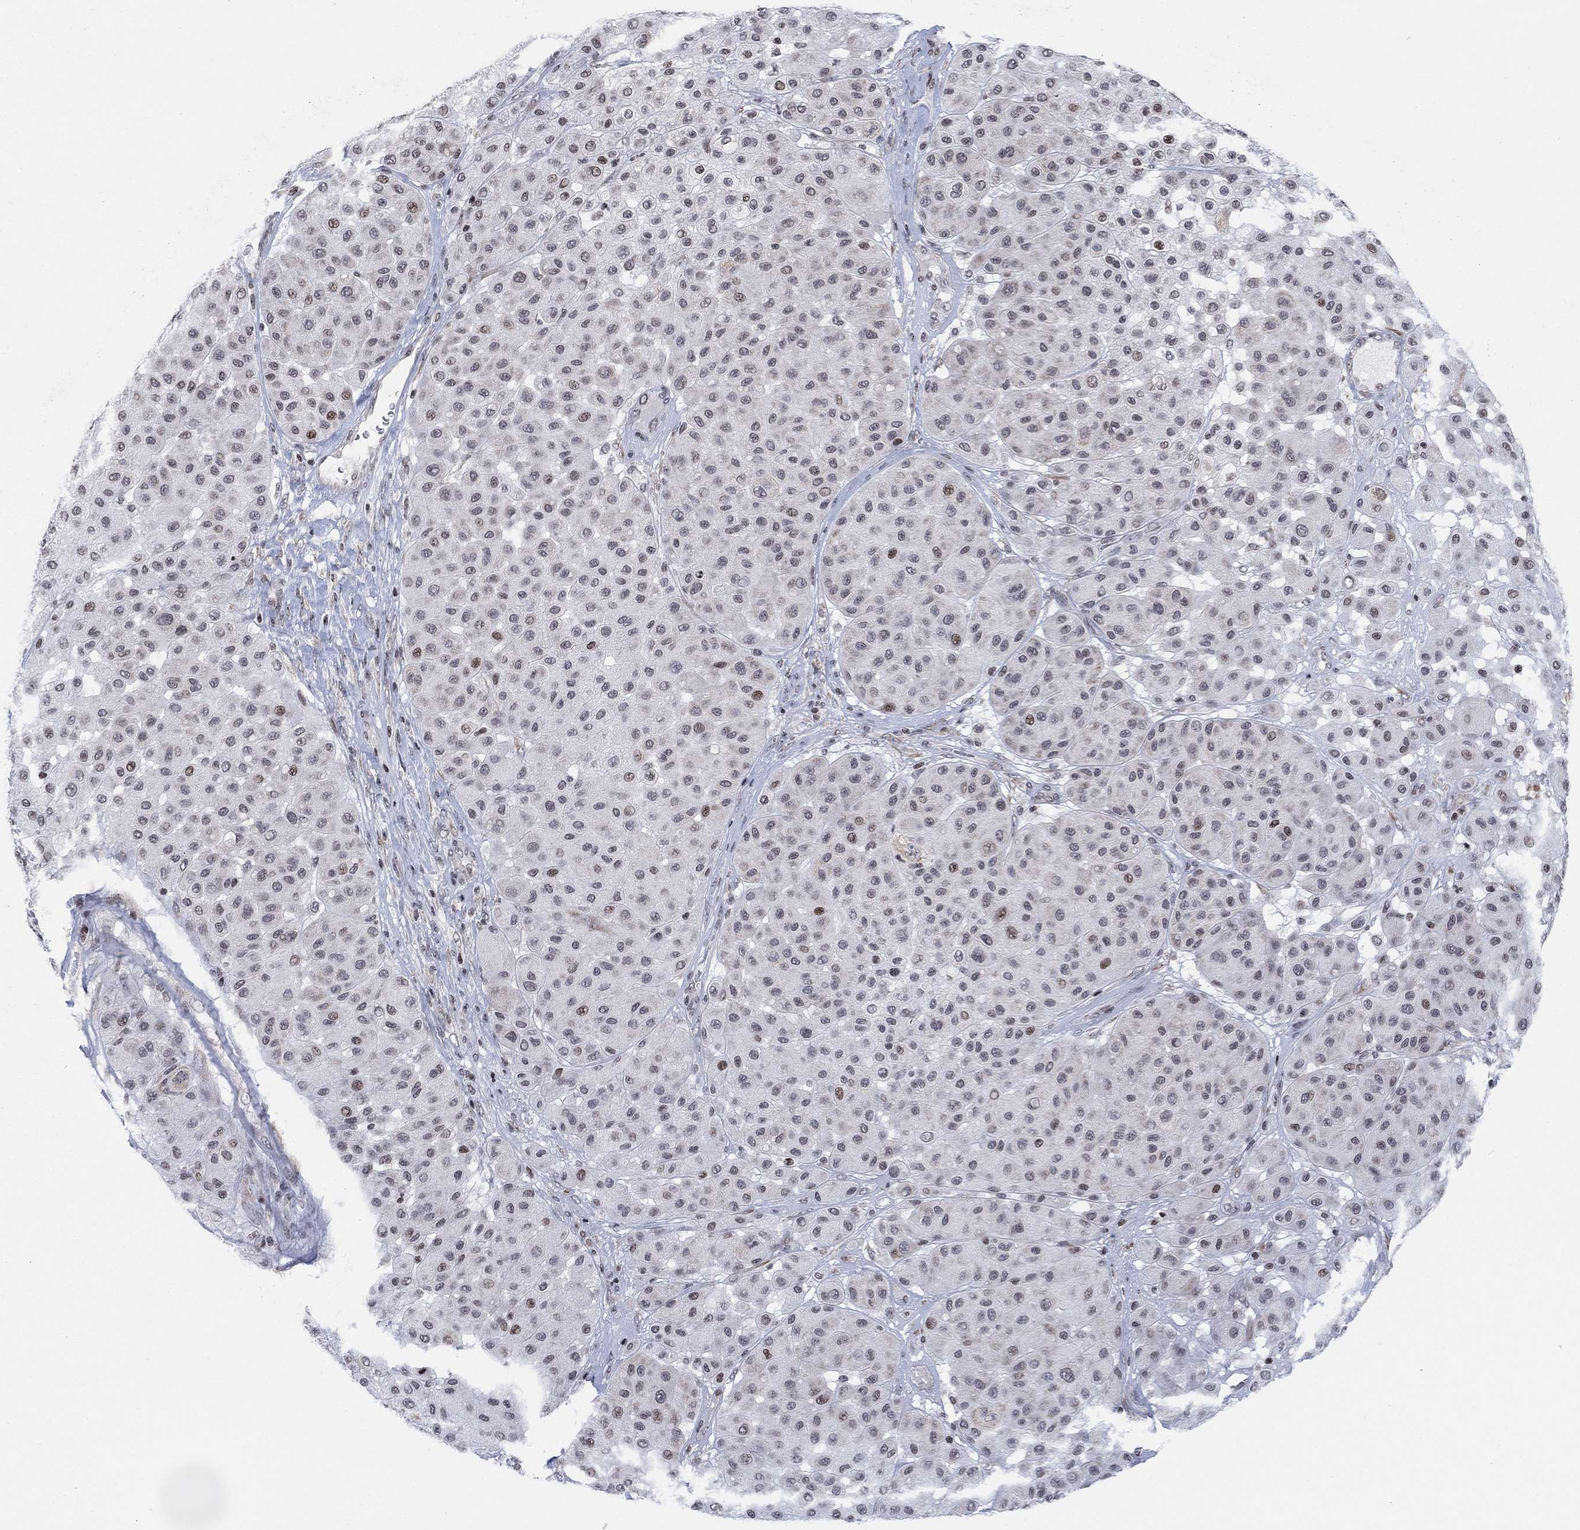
{"staining": {"intensity": "weak", "quantity": "<25%", "location": "nuclear"}, "tissue": "melanoma", "cell_type": "Tumor cells", "image_type": "cancer", "snomed": [{"axis": "morphology", "description": "Malignant melanoma, Metastatic site"}, {"axis": "topography", "description": "Smooth muscle"}], "caption": "Immunohistochemical staining of human malignant melanoma (metastatic site) demonstrates no significant expression in tumor cells.", "gene": "ABHD14A", "patient": {"sex": "male", "age": 41}}